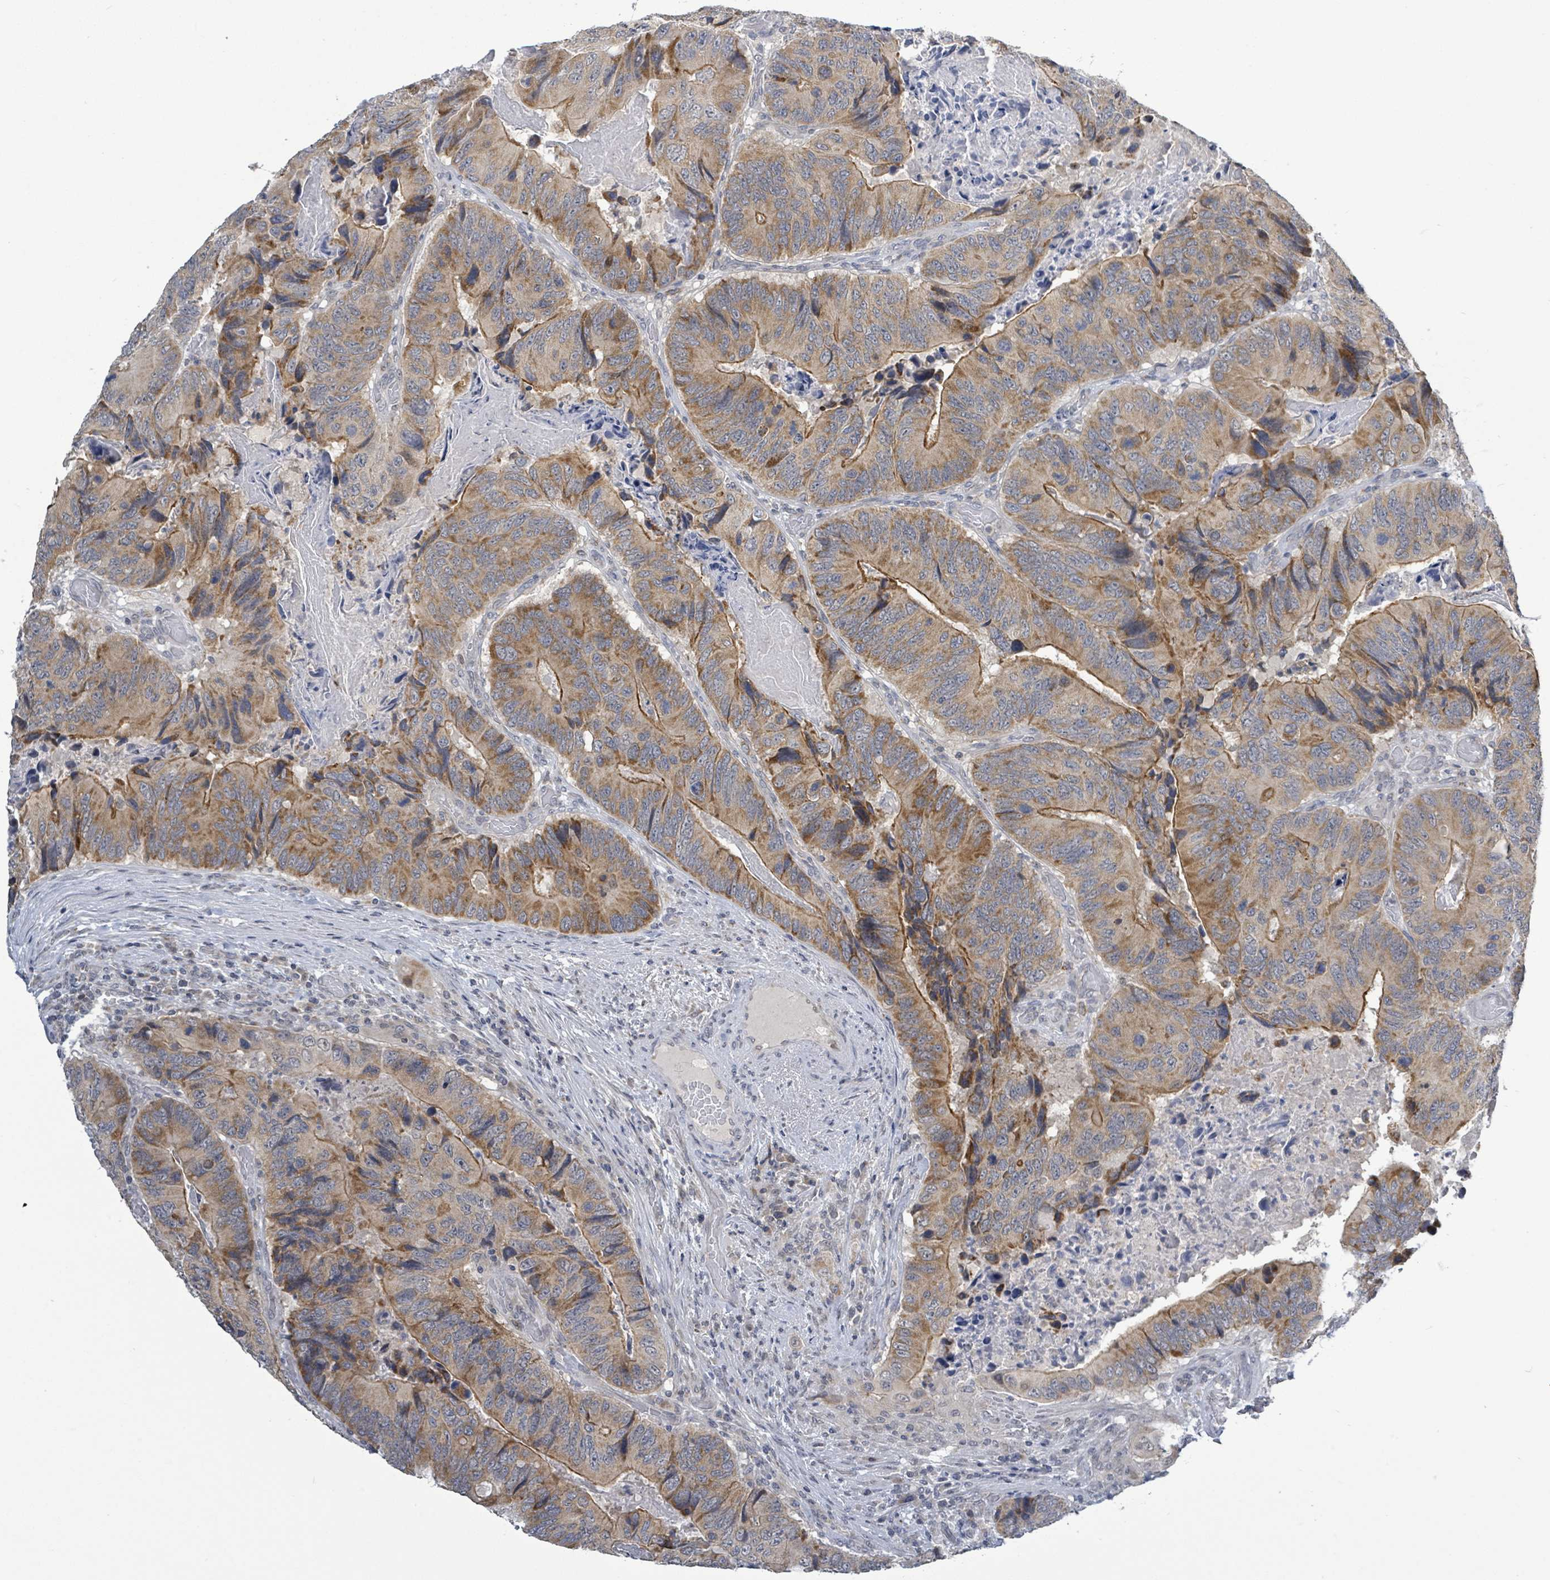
{"staining": {"intensity": "moderate", "quantity": ">75%", "location": "cytoplasmic/membranous"}, "tissue": "colorectal cancer", "cell_type": "Tumor cells", "image_type": "cancer", "snomed": [{"axis": "morphology", "description": "Adenocarcinoma, NOS"}, {"axis": "topography", "description": "Colon"}], "caption": "Protein staining of colorectal cancer tissue reveals moderate cytoplasmic/membranous staining in about >75% of tumor cells.", "gene": "COQ10B", "patient": {"sex": "male", "age": 84}}